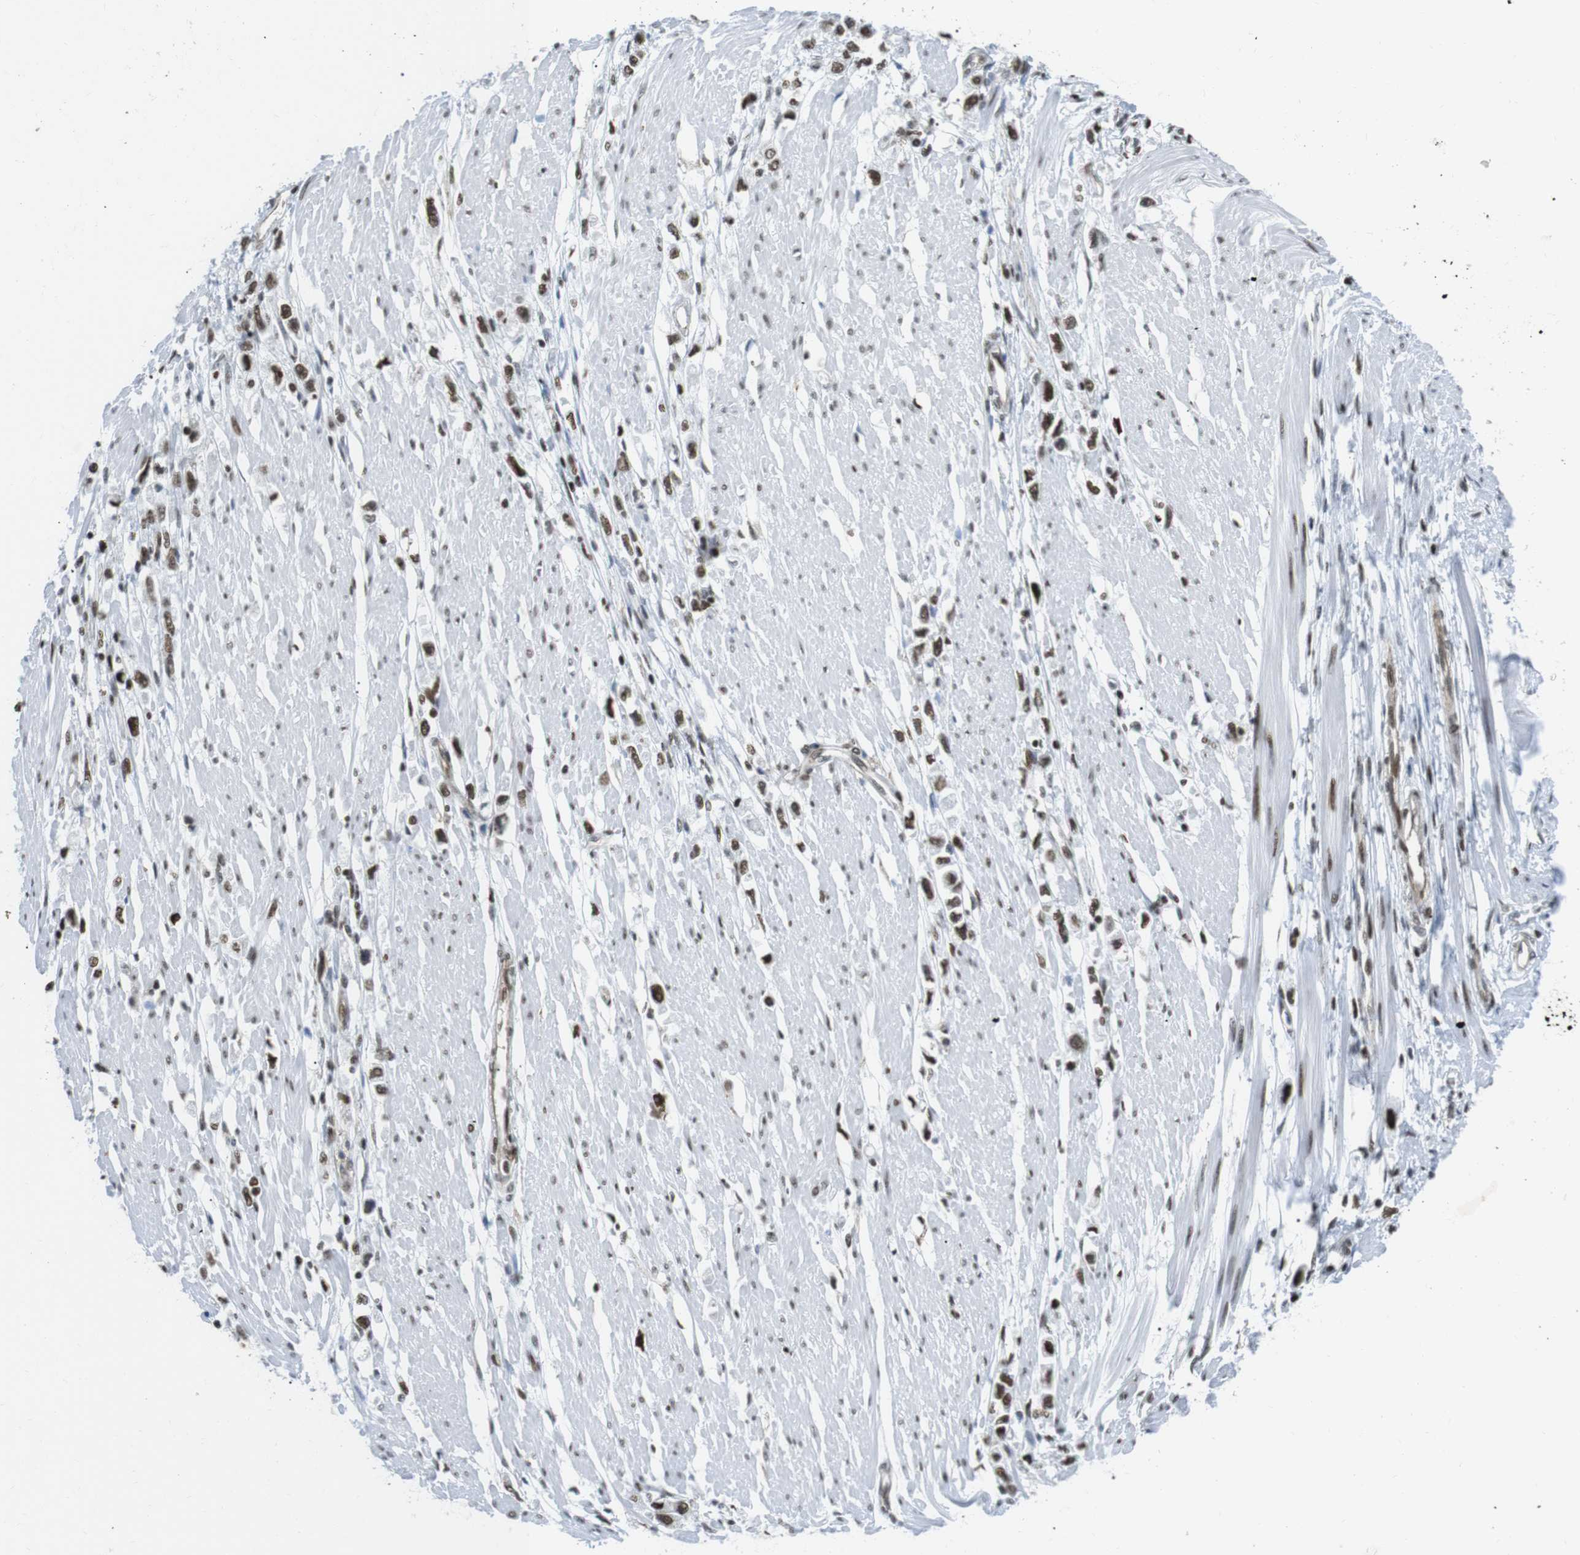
{"staining": {"intensity": "strong", "quantity": ">75%", "location": "nuclear"}, "tissue": "stomach cancer", "cell_type": "Tumor cells", "image_type": "cancer", "snomed": [{"axis": "morphology", "description": "Adenocarcinoma, NOS"}, {"axis": "topography", "description": "Stomach"}], "caption": "The immunohistochemical stain highlights strong nuclear staining in tumor cells of stomach cancer tissue.", "gene": "ARID1A", "patient": {"sex": "female", "age": 59}}